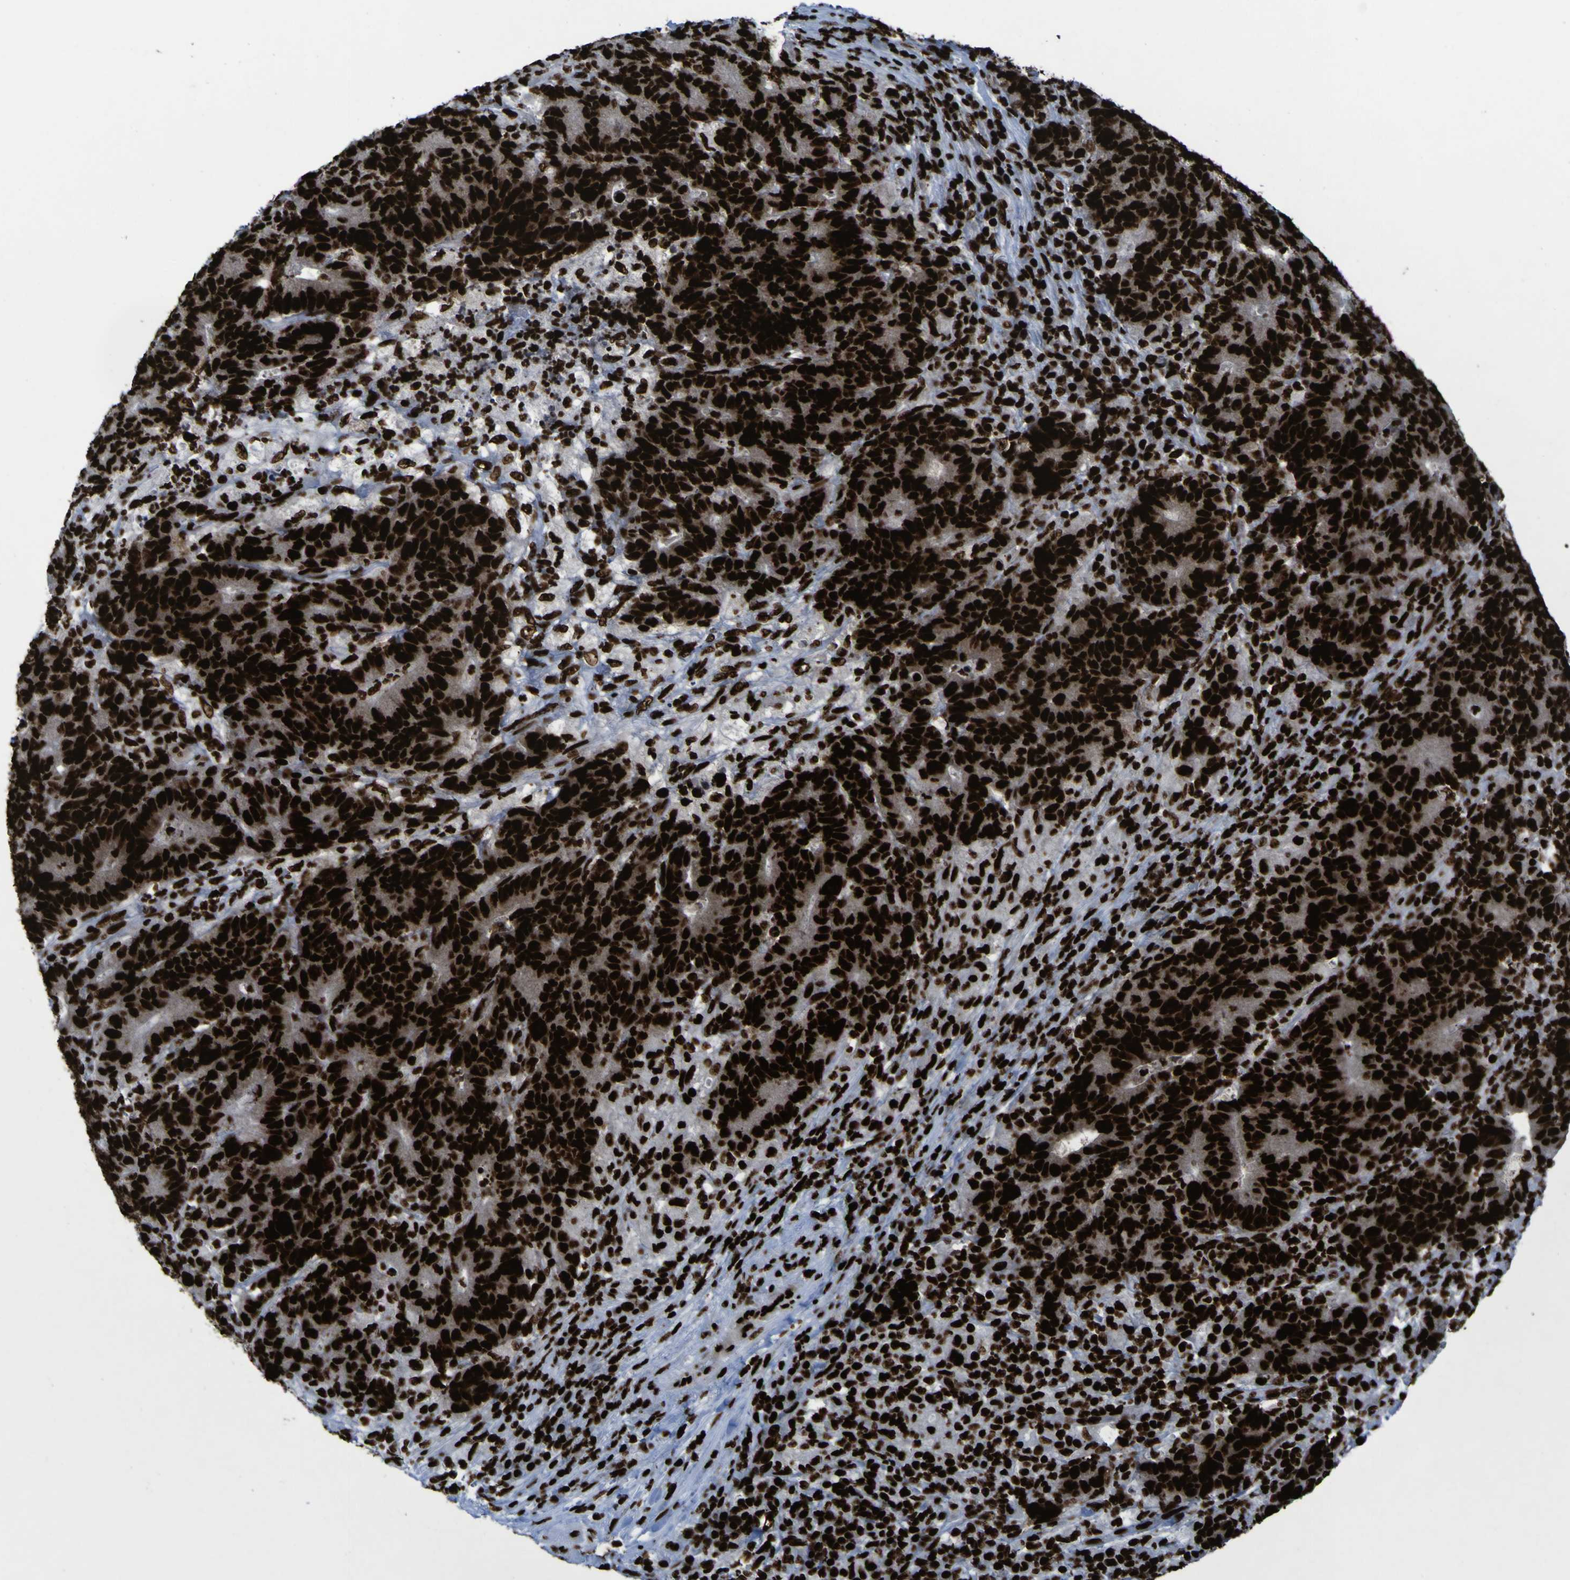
{"staining": {"intensity": "strong", "quantity": ">75%", "location": "nuclear"}, "tissue": "colorectal cancer", "cell_type": "Tumor cells", "image_type": "cancer", "snomed": [{"axis": "morphology", "description": "Normal tissue, NOS"}, {"axis": "morphology", "description": "Adenocarcinoma, NOS"}, {"axis": "topography", "description": "Colon"}], "caption": "Protein analysis of colorectal cancer (adenocarcinoma) tissue shows strong nuclear expression in about >75% of tumor cells. (brown staining indicates protein expression, while blue staining denotes nuclei).", "gene": "NPM1", "patient": {"sex": "female", "age": 75}}